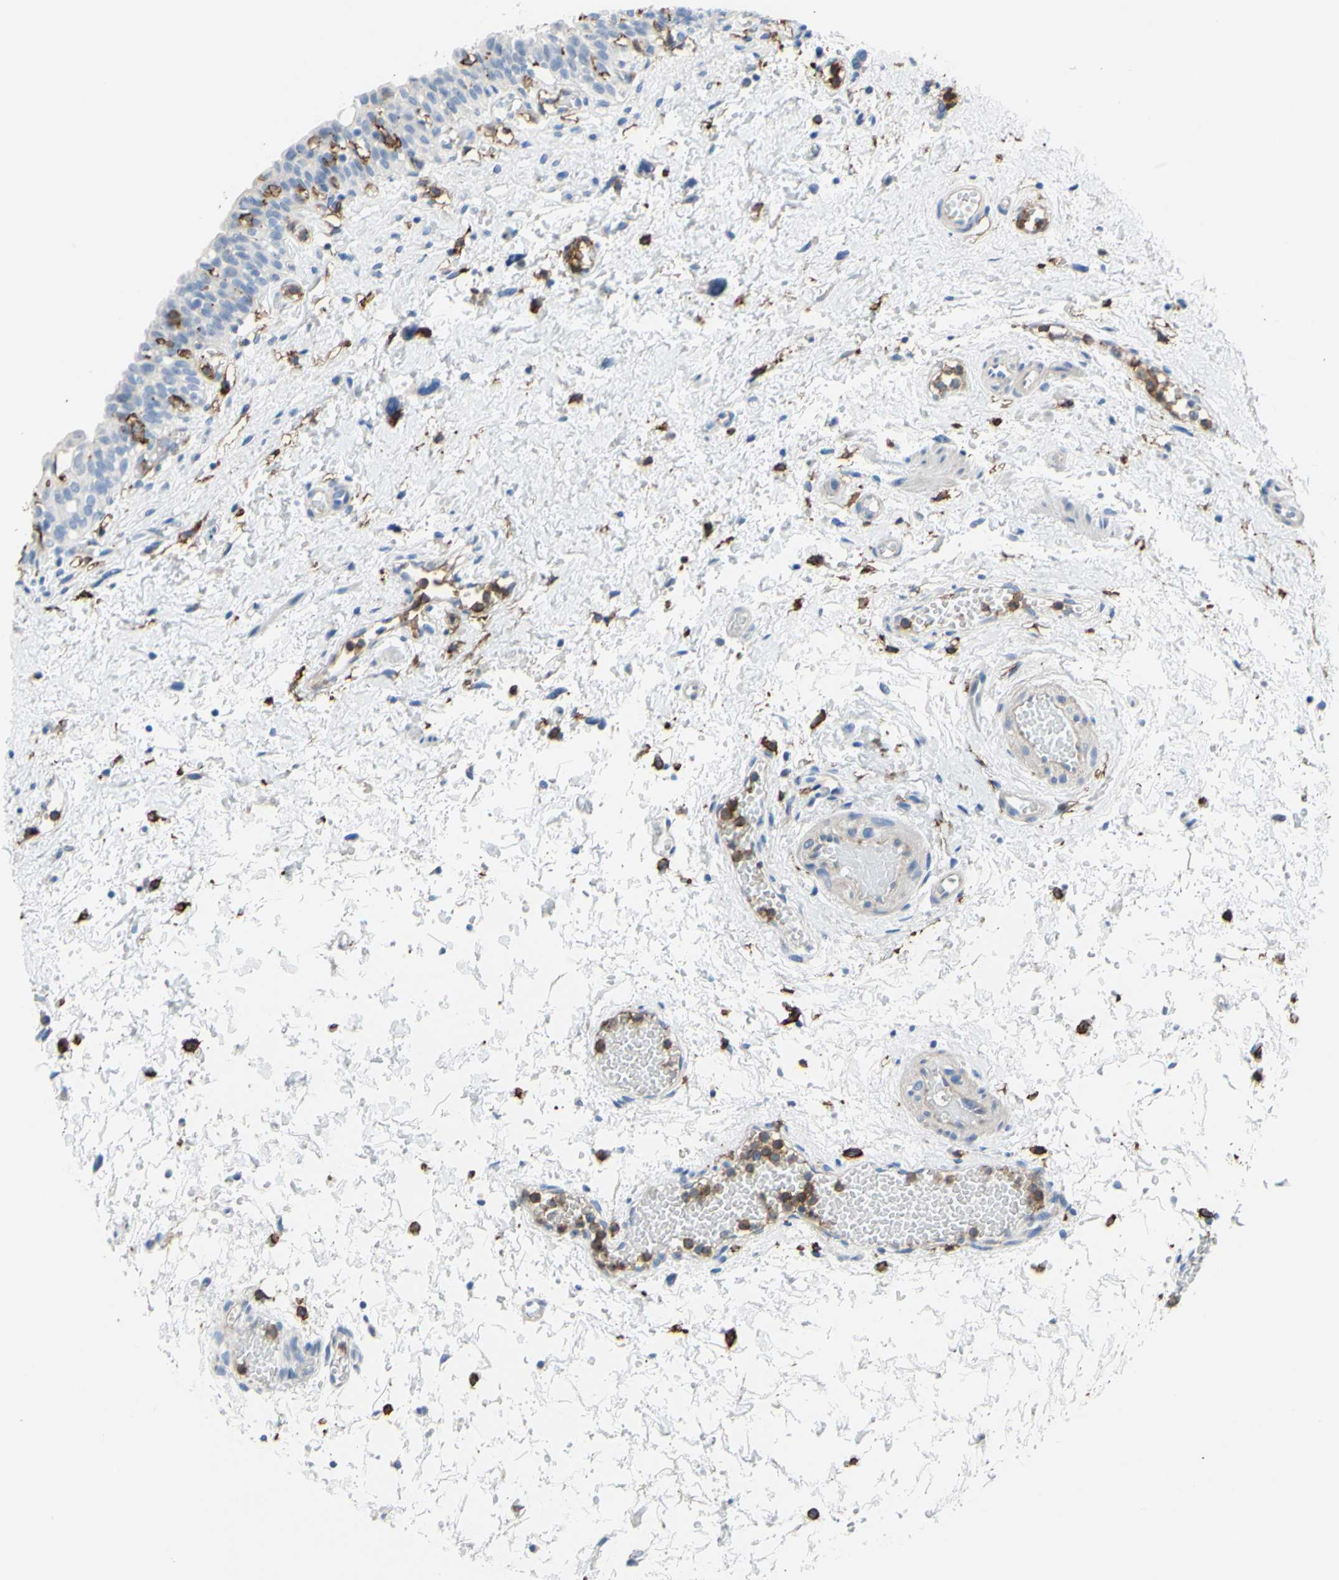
{"staining": {"intensity": "negative", "quantity": "none", "location": "none"}, "tissue": "urinary bladder", "cell_type": "Urothelial cells", "image_type": "normal", "snomed": [{"axis": "morphology", "description": "Normal tissue, NOS"}, {"axis": "topography", "description": "Urinary bladder"}], "caption": "This is an immunohistochemistry micrograph of unremarkable urinary bladder. There is no expression in urothelial cells.", "gene": "FCGR2A", "patient": {"sex": "male", "age": 55}}